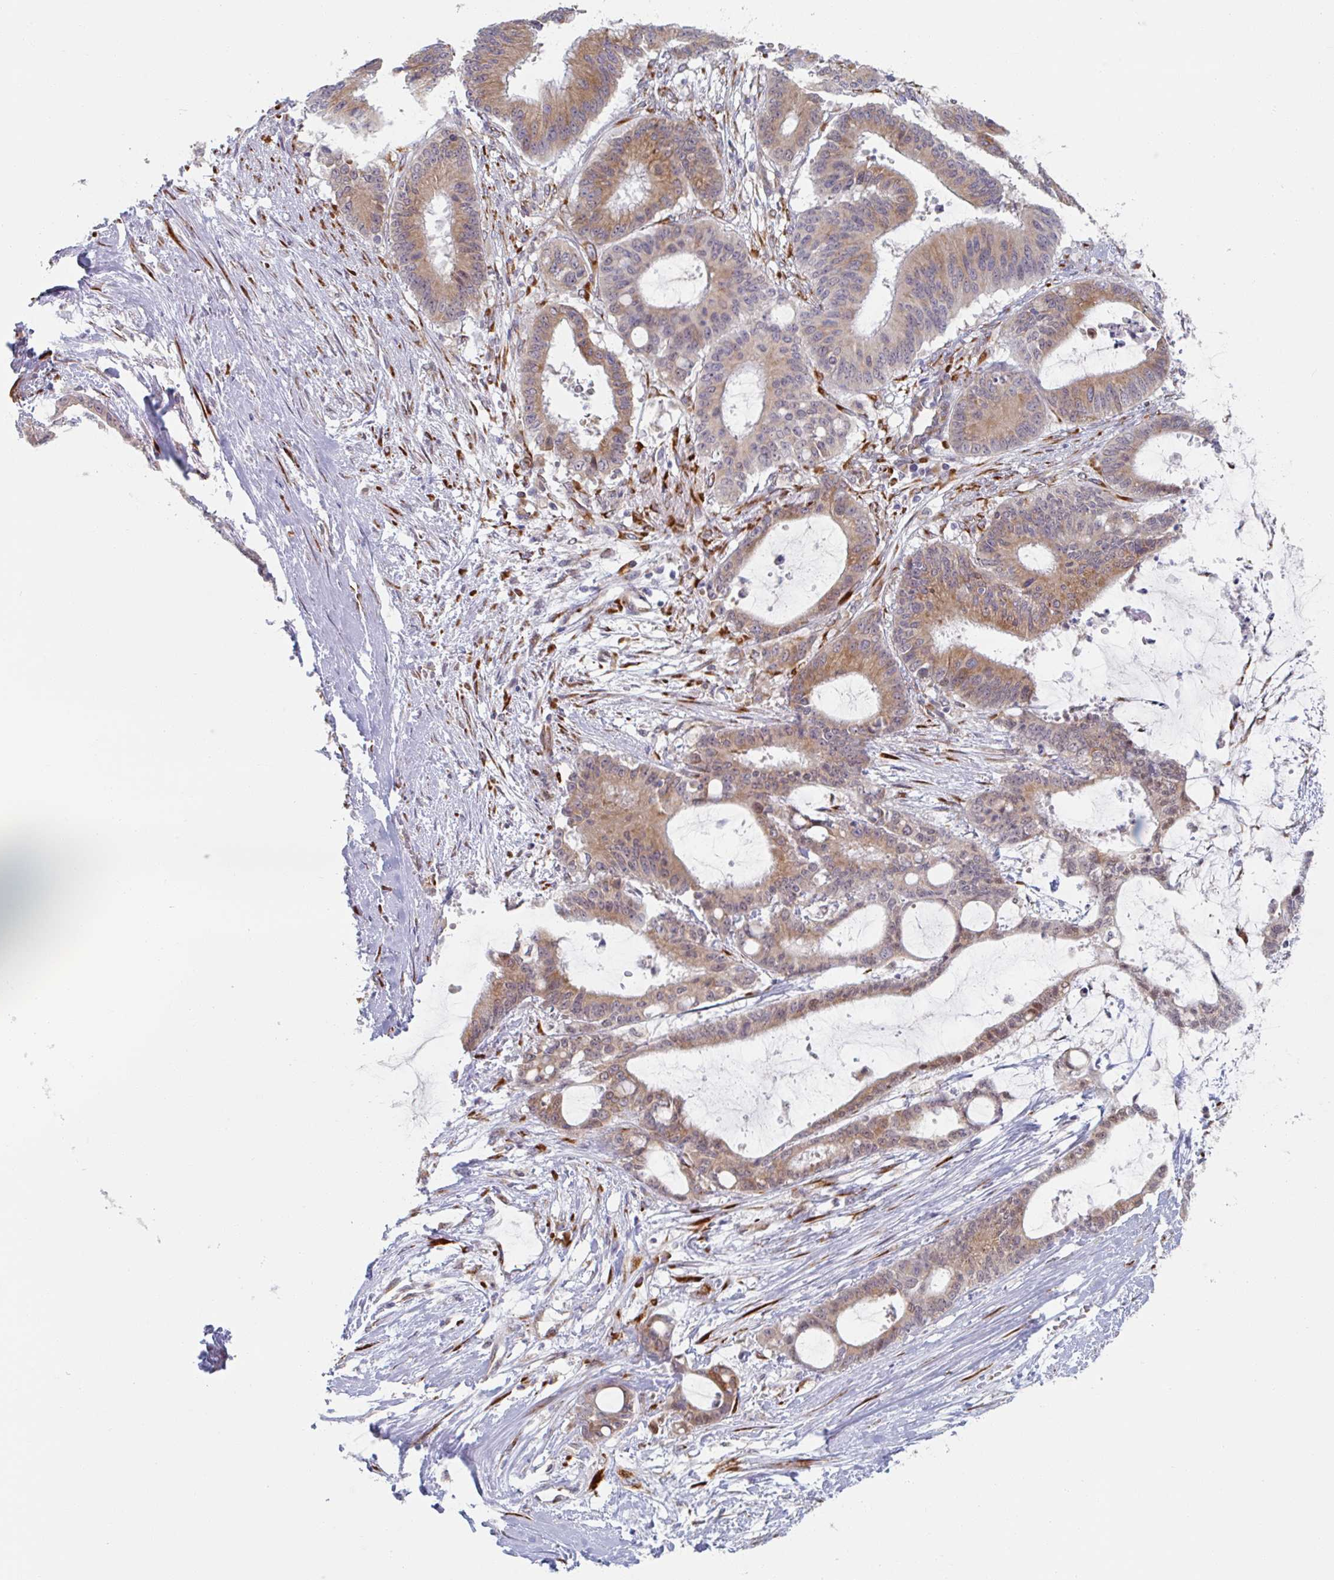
{"staining": {"intensity": "weak", "quantity": ">75%", "location": "cytoplasmic/membranous"}, "tissue": "liver cancer", "cell_type": "Tumor cells", "image_type": "cancer", "snomed": [{"axis": "morphology", "description": "Normal tissue, NOS"}, {"axis": "morphology", "description": "Cholangiocarcinoma"}, {"axis": "topography", "description": "Liver"}, {"axis": "topography", "description": "Peripheral nerve tissue"}], "caption": "Protein analysis of liver cancer (cholangiocarcinoma) tissue shows weak cytoplasmic/membranous expression in approximately >75% of tumor cells.", "gene": "TRAPPC10", "patient": {"sex": "female", "age": 73}}